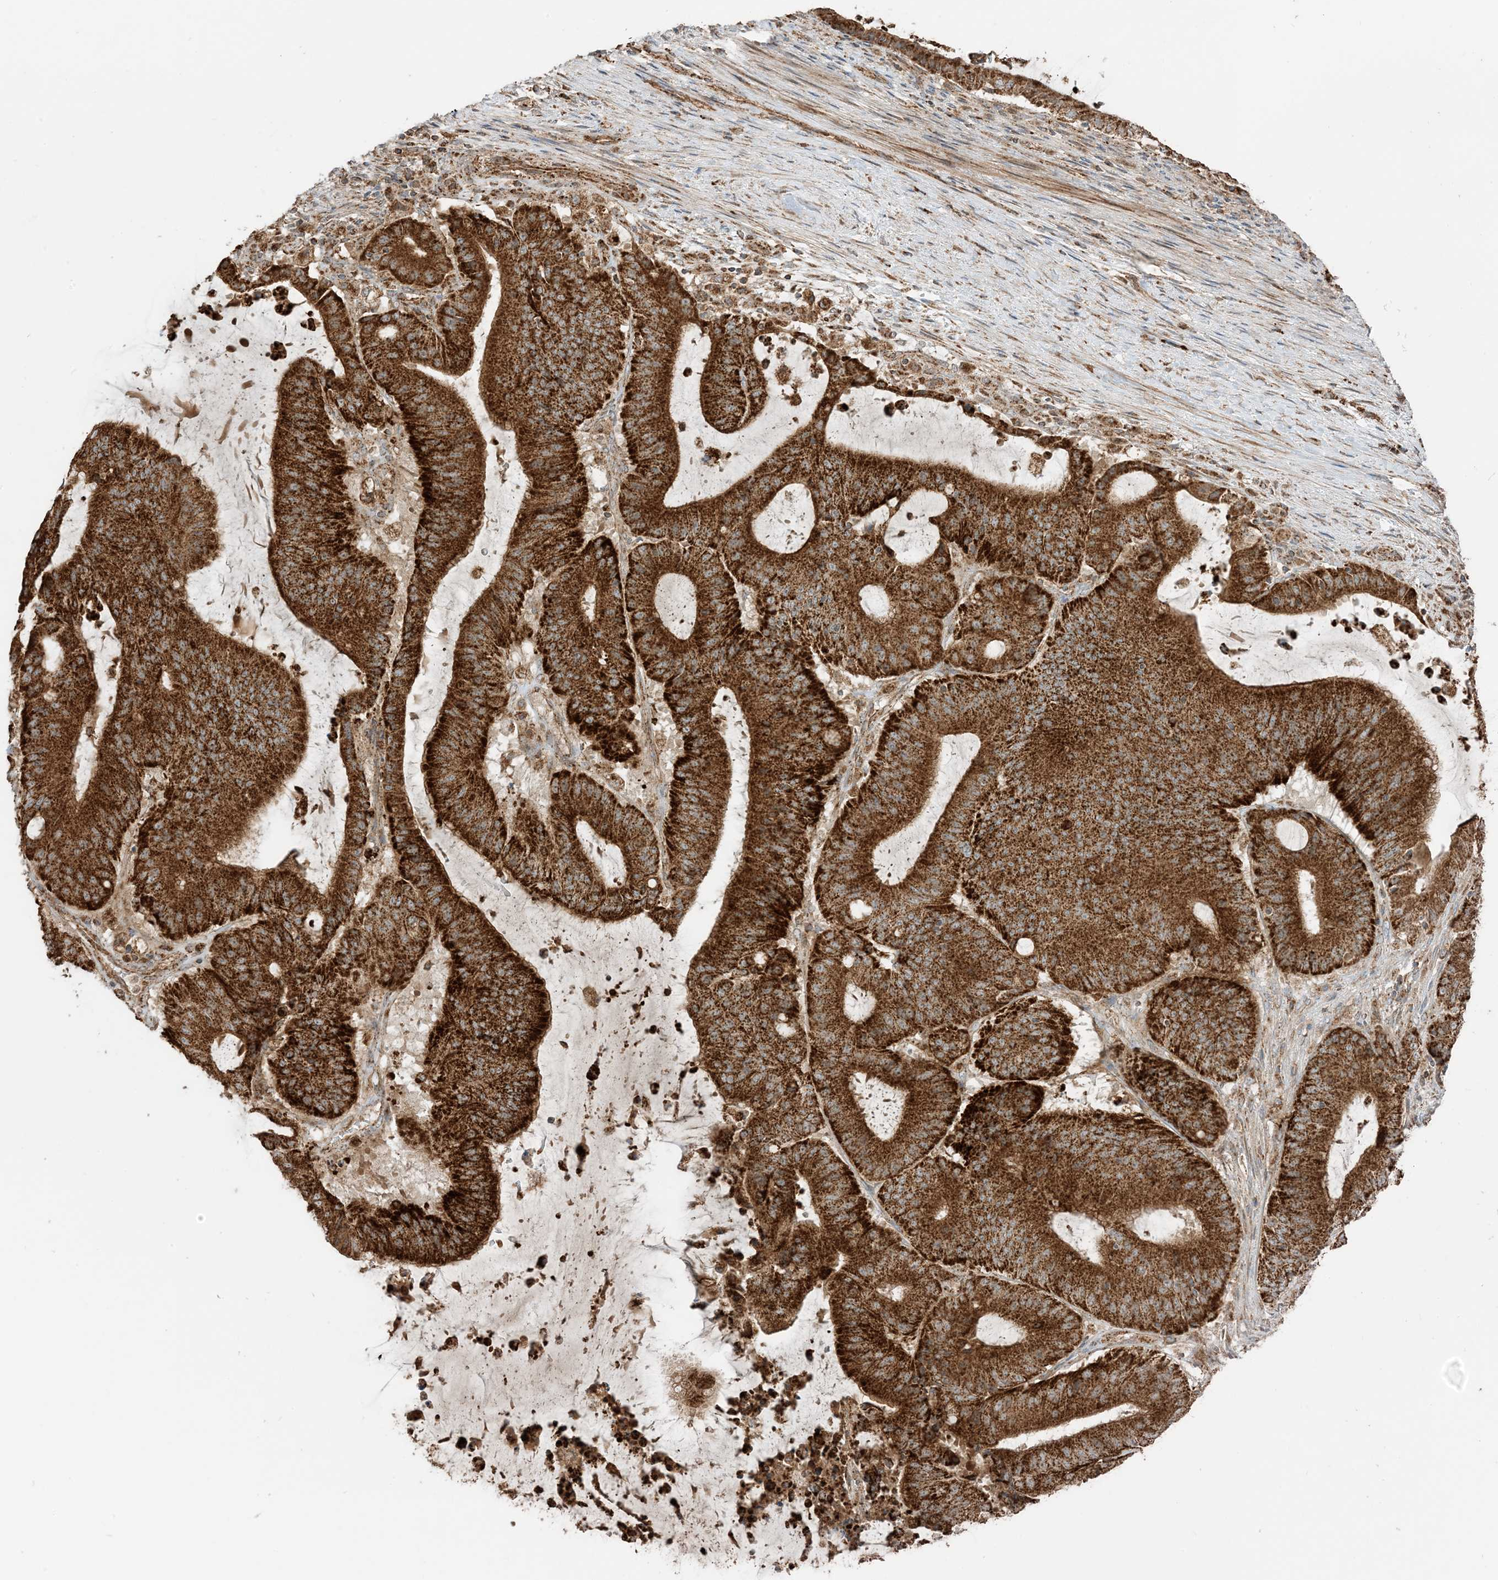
{"staining": {"intensity": "strong", "quantity": ">75%", "location": "cytoplasmic/membranous"}, "tissue": "liver cancer", "cell_type": "Tumor cells", "image_type": "cancer", "snomed": [{"axis": "morphology", "description": "Normal tissue, NOS"}, {"axis": "morphology", "description": "Cholangiocarcinoma"}, {"axis": "topography", "description": "Liver"}, {"axis": "topography", "description": "Peripheral nerve tissue"}], "caption": "Protein staining of cholangiocarcinoma (liver) tissue exhibits strong cytoplasmic/membranous staining in approximately >75% of tumor cells.", "gene": "N4BP3", "patient": {"sex": "female", "age": 73}}